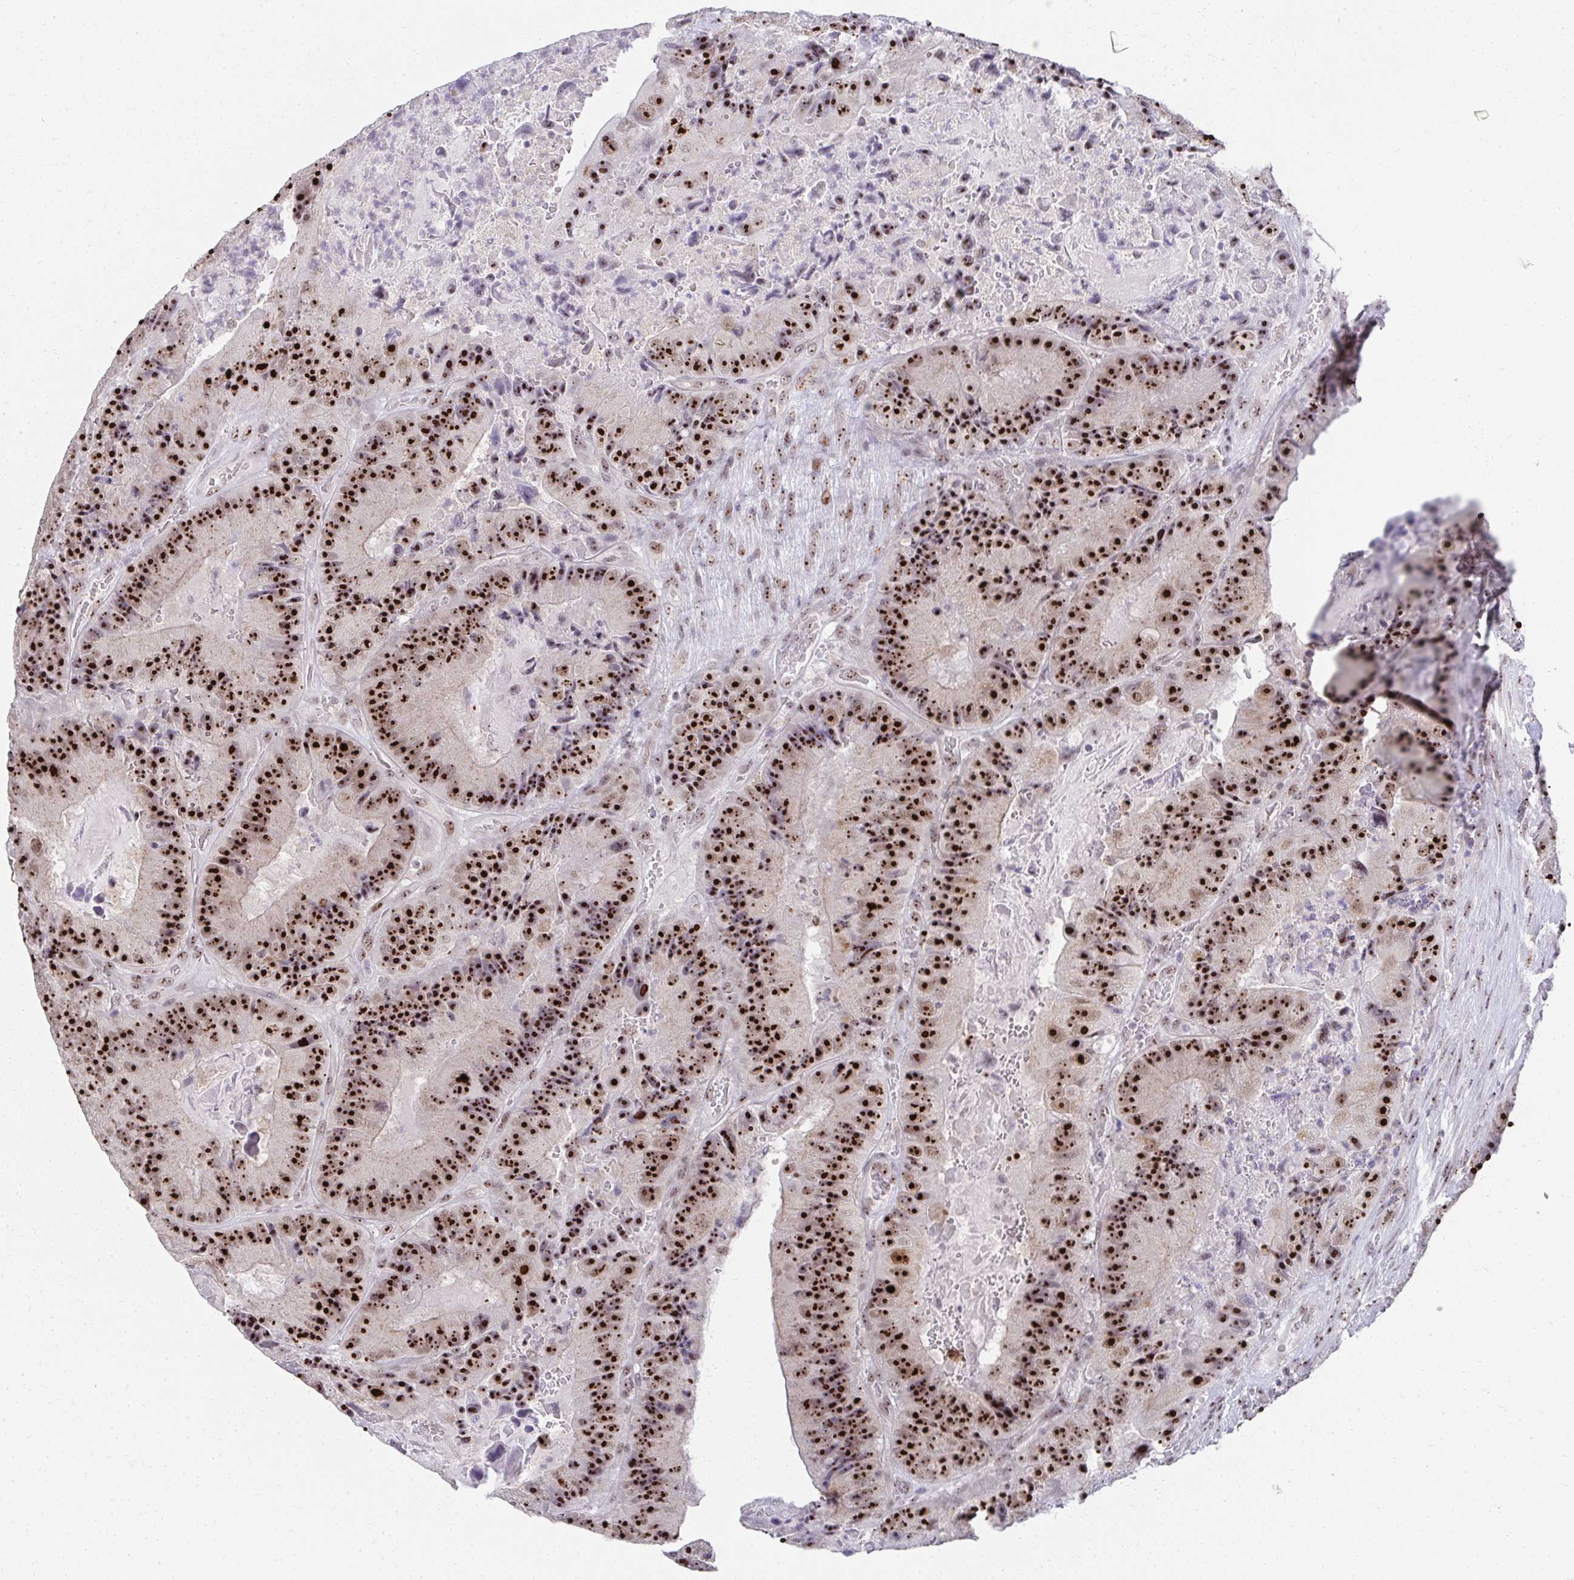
{"staining": {"intensity": "strong", "quantity": ">75%", "location": "nuclear"}, "tissue": "colorectal cancer", "cell_type": "Tumor cells", "image_type": "cancer", "snomed": [{"axis": "morphology", "description": "Adenocarcinoma, NOS"}, {"axis": "topography", "description": "Colon"}], "caption": "An IHC photomicrograph of tumor tissue is shown. Protein staining in brown labels strong nuclear positivity in colorectal adenocarcinoma within tumor cells.", "gene": "HIRA", "patient": {"sex": "female", "age": 86}}